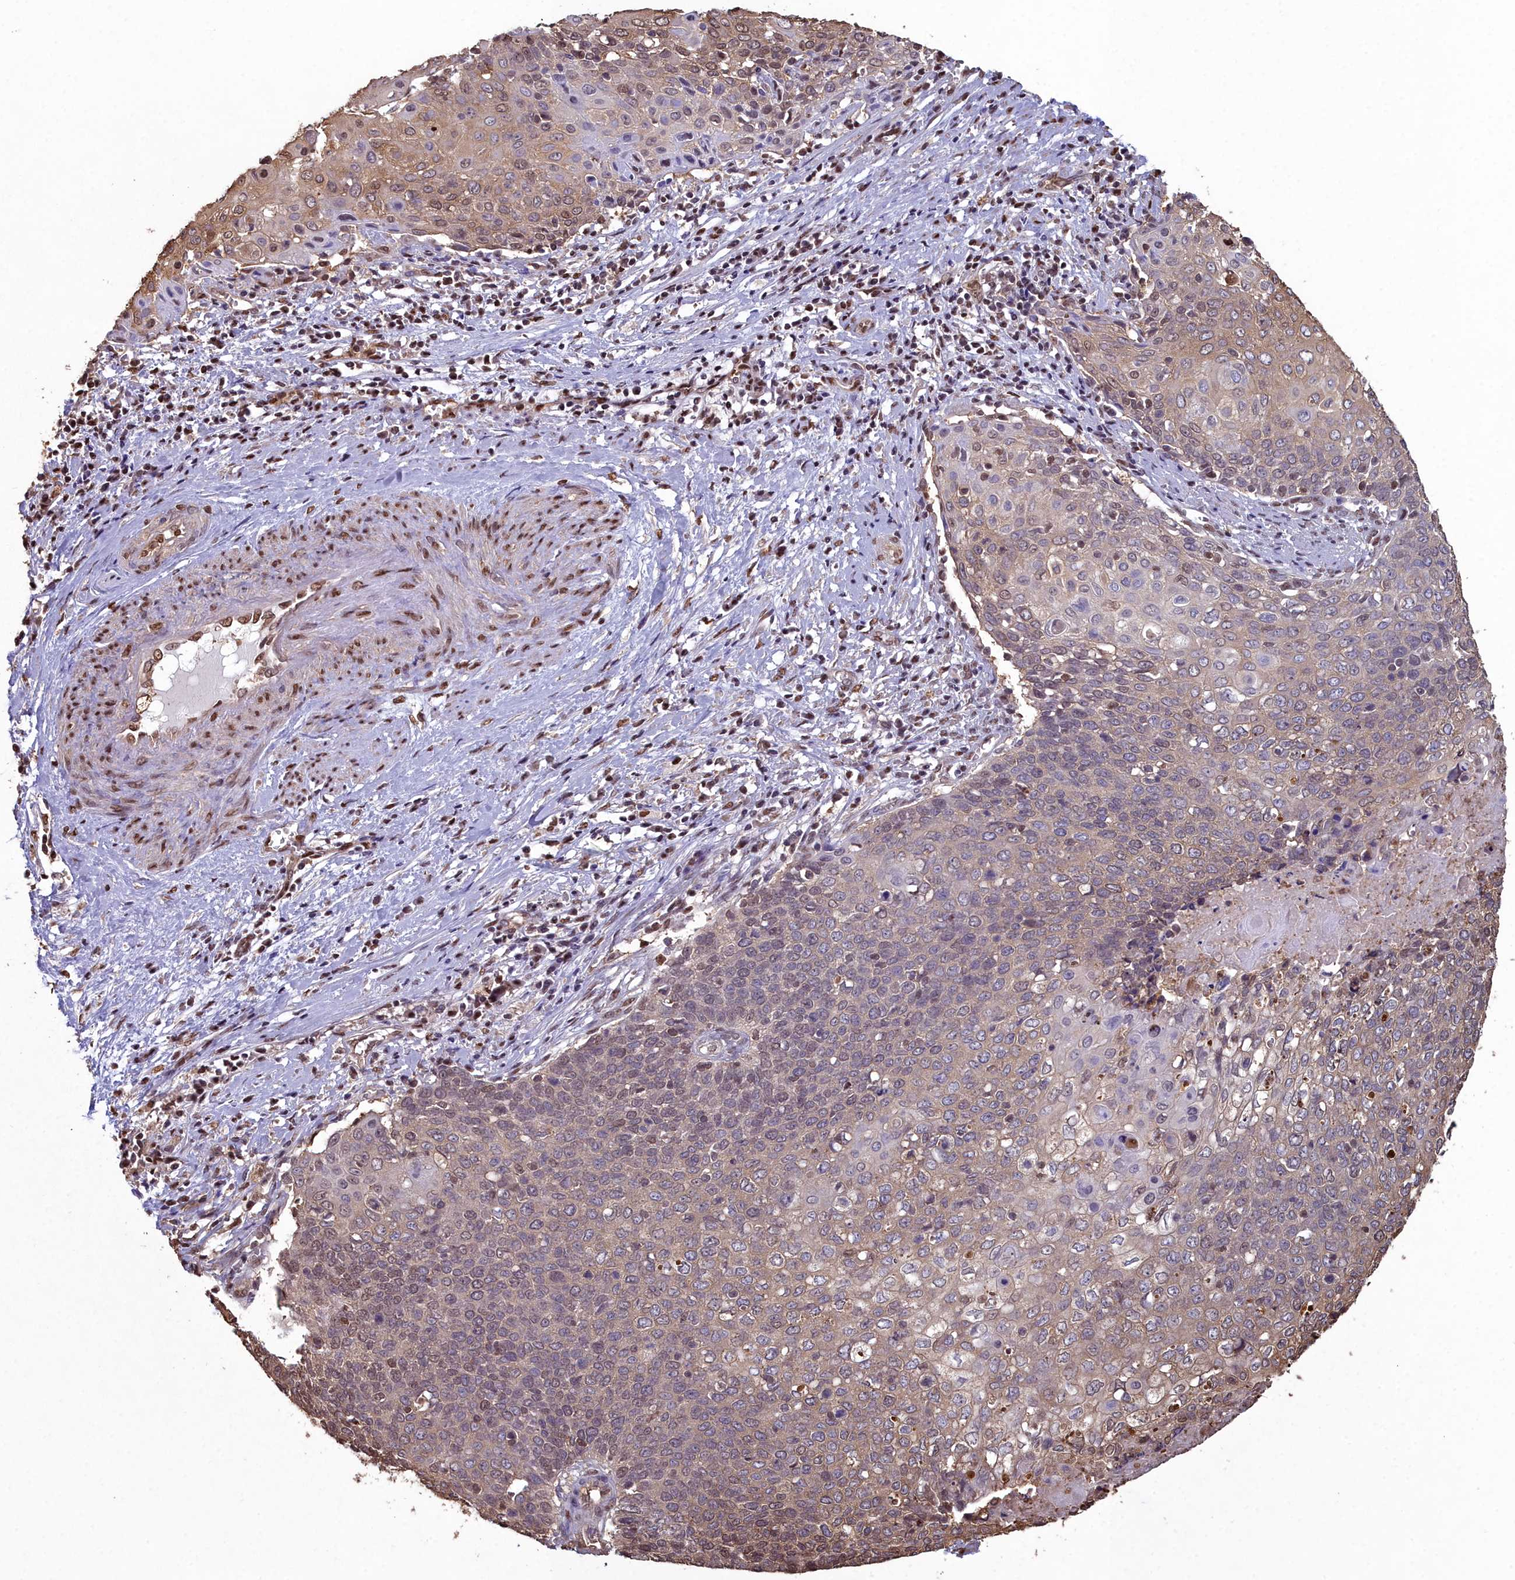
{"staining": {"intensity": "moderate", "quantity": "<25%", "location": "cytoplasmic/membranous,nuclear"}, "tissue": "cervical cancer", "cell_type": "Tumor cells", "image_type": "cancer", "snomed": [{"axis": "morphology", "description": "Squamous cell carcinoma, NOS"}, {"axis": "topography", "description": "Cervix"}], "caption": "A brown stain labels moderate cytoplasmic/membranous and nuclear staining of a protein in cervical squamous cell carcinoma tumor cells.", "gene": "GAPDH", "patient": {"sex": "female", "age": 39}}